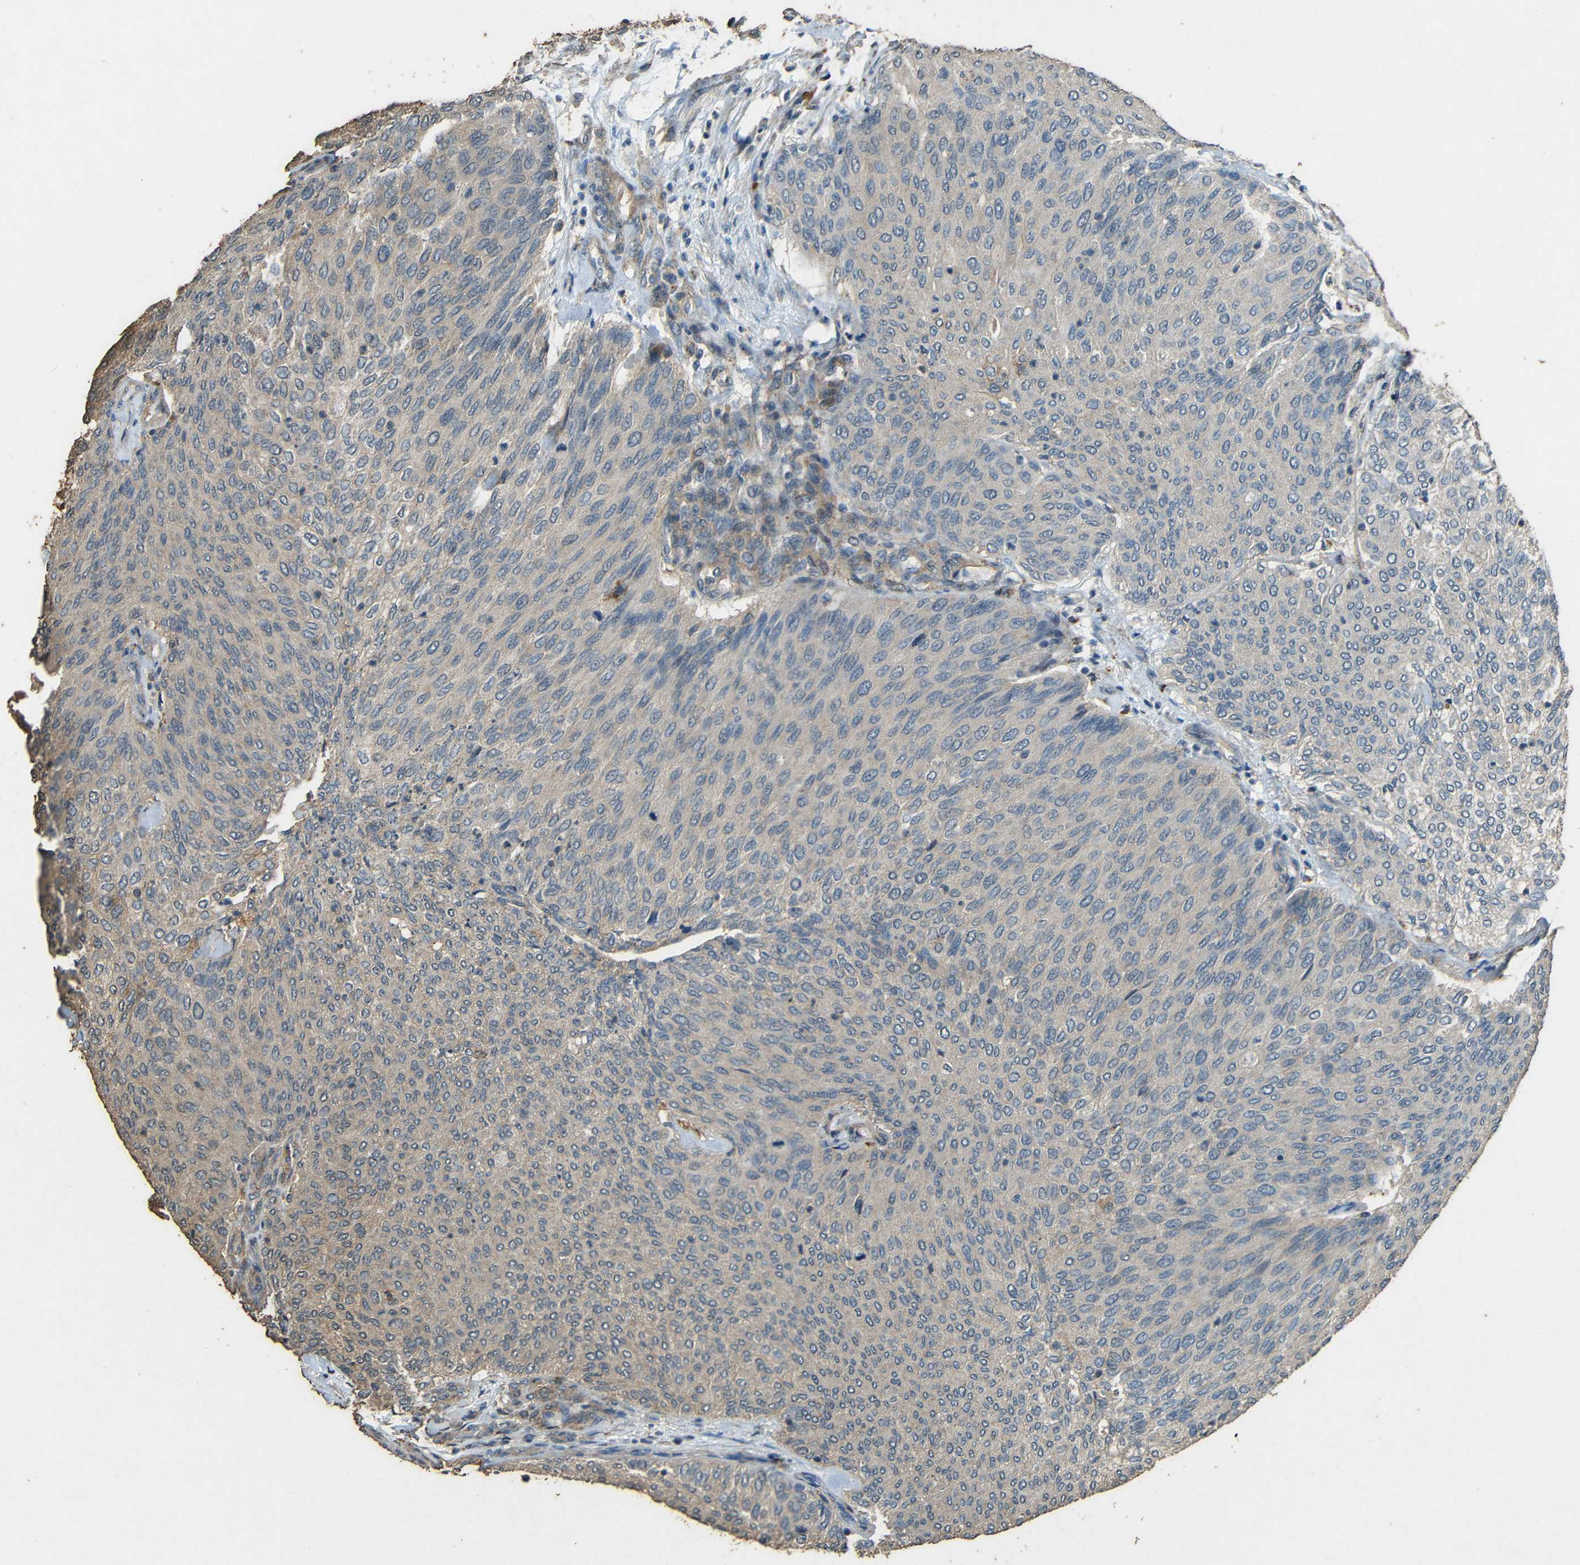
{"staining": {"intensity": "weak", "quantity": "<25%", "location": "cytoplasmic/membranous"}, "tissue": "urothelial cancer", "cell_type": "Tumor cells", "image_type": "cancer", "snomed": [{"axis": "morphology", "description": "Urothelial carcinoma, Low grade"}, {"axis": "topography", "description": "Urinary bladder"}], "caption": "DAB immunohistochemical staining of urothelial cancer shows no significant expression in tumor cells.", "gene": "PDE5A", "patient": {"sex": "female", "age": 79}}